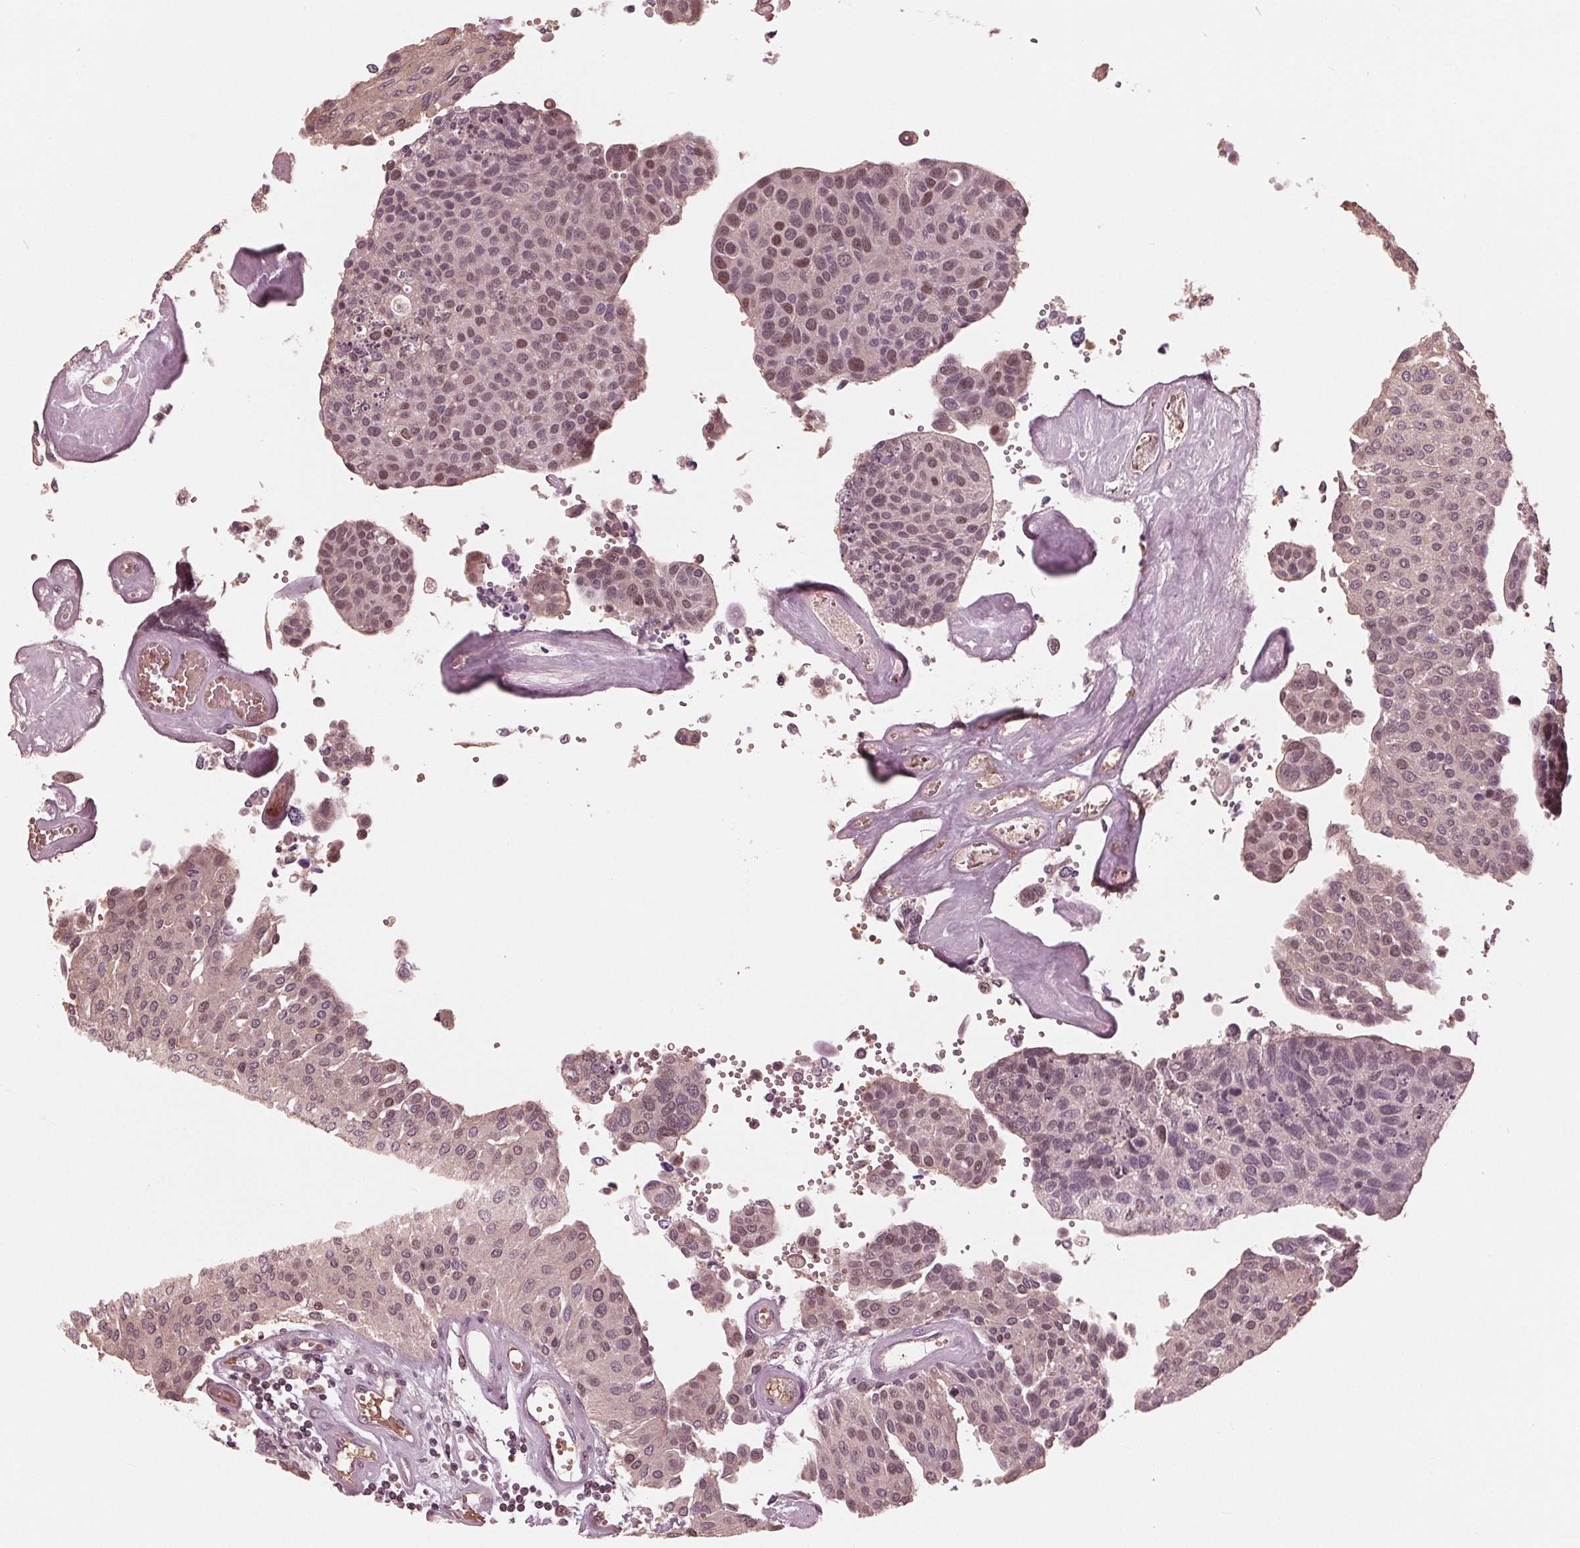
{"staining": {"intensity": "moderate", "quantity": "25%-75%", "location": "nuclear"}, "tissue": "urothelial cancer", "cell_type": "Tumor cells", "image_type": "cancer", "snomed": [{"axis": "morphology", "description": "Urothelial carcinoma, NOS"}, {"axis": "topography", "description": "Urinary bladder"}], "caption": "This is a micrograph of IHC staining of transitional cell carcinoma, which shows moderate staining in the nuclear of tumor cells.", "gene": "HIRIP3", "patient": {"sex": "male", "age": 55}}